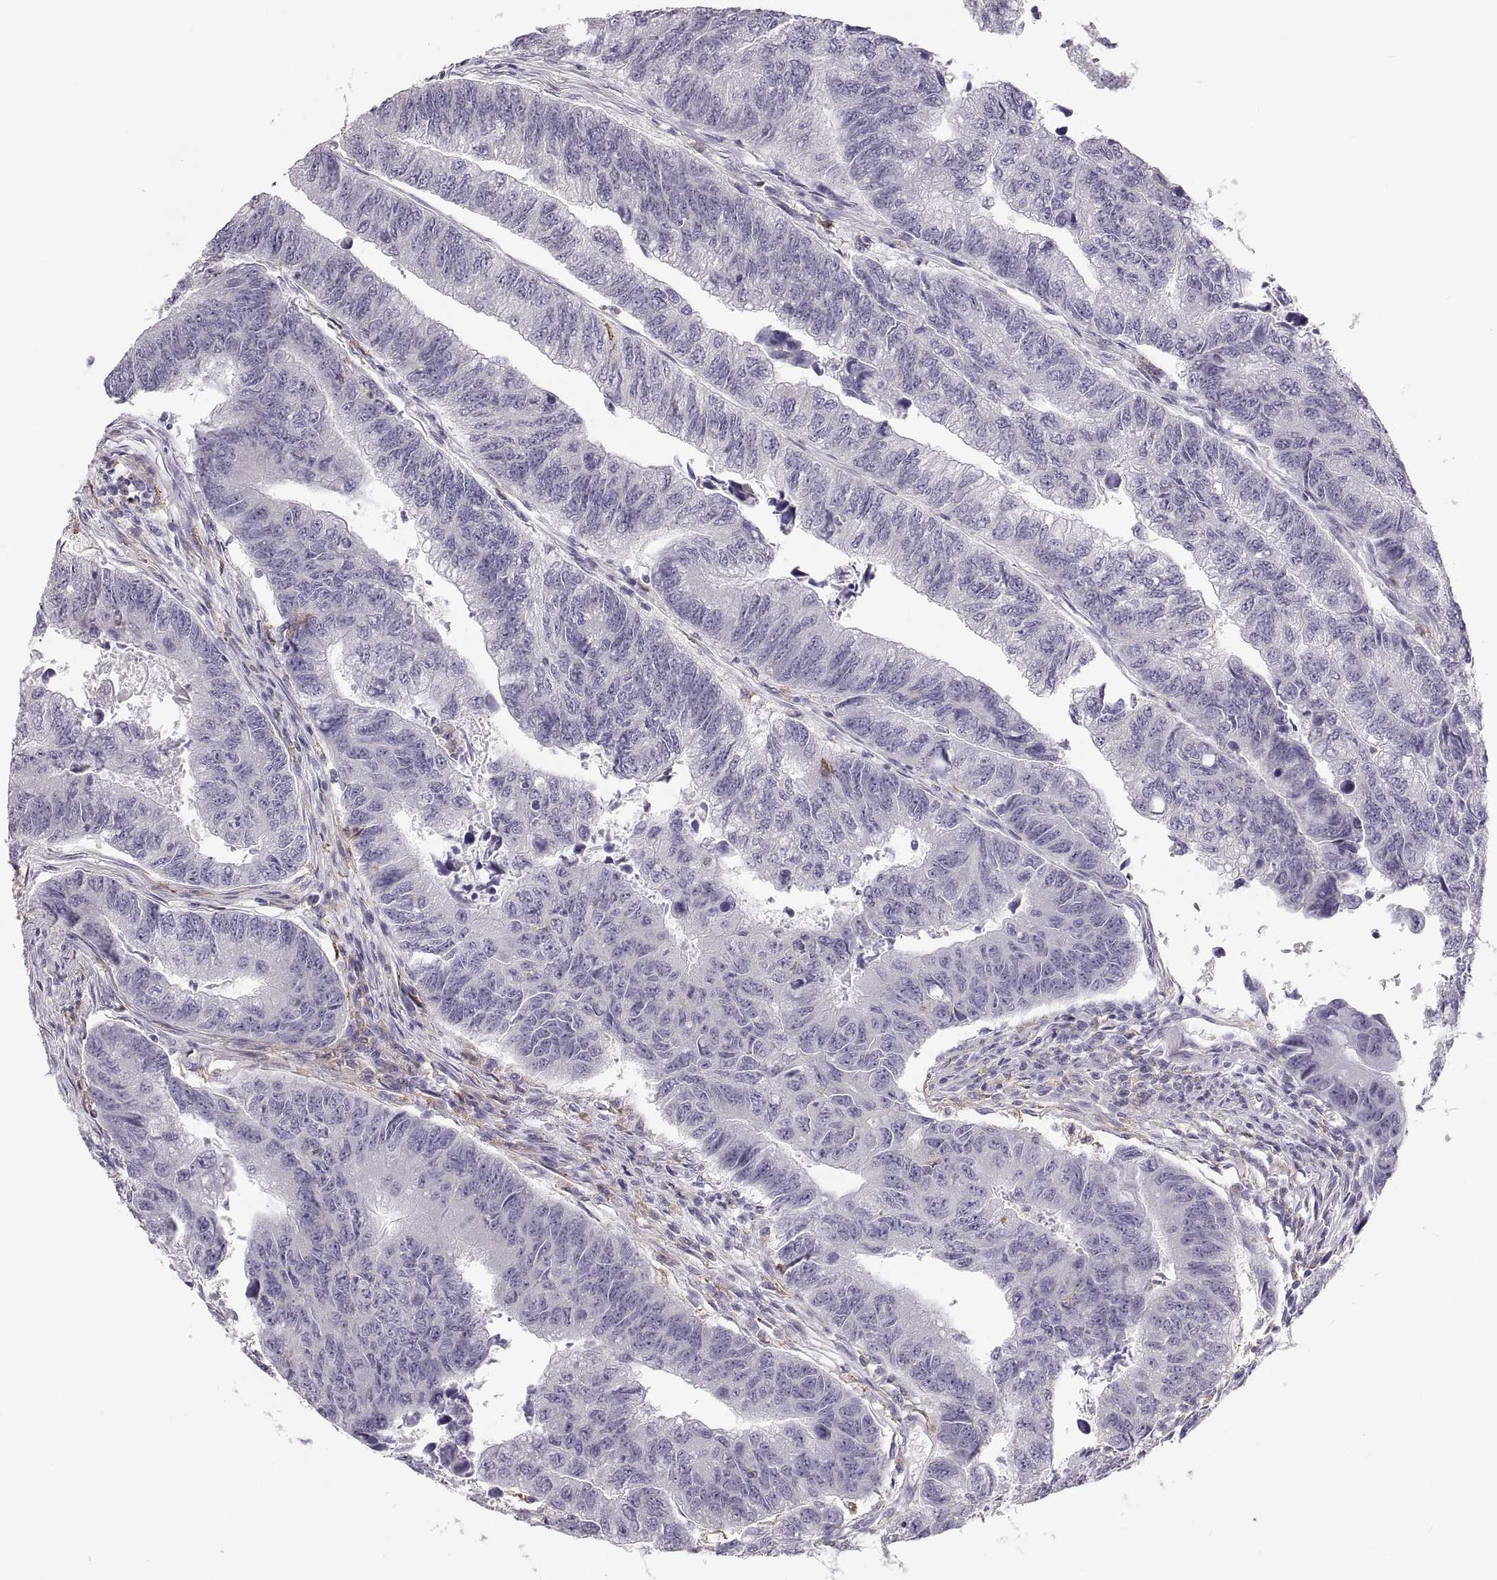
{"staining": {"intensity": "negative", "quantity": "none", "location": "none"}, "tissue": "colorectal cancer", "cell_type": "Tumor cells", "image_type": "cancer", "snomed": [{"axis": "morphology", "description": "Adenocarcinoma, NOS"}, {"axis": "topography", "description": "Colon"}], "caption": "IHC image of colorectal cancer (adenocarcinoma) stained for a protein (brown), which reveals no positivity in tumor cells. The staining is performed using DAB (3,3'-diaminobenzidine) brown chromogen with nuclei counter-stained in using hematoxylin.", "gene": "RUNDC3A", "patient": {"sex": "female", "age": 65}}